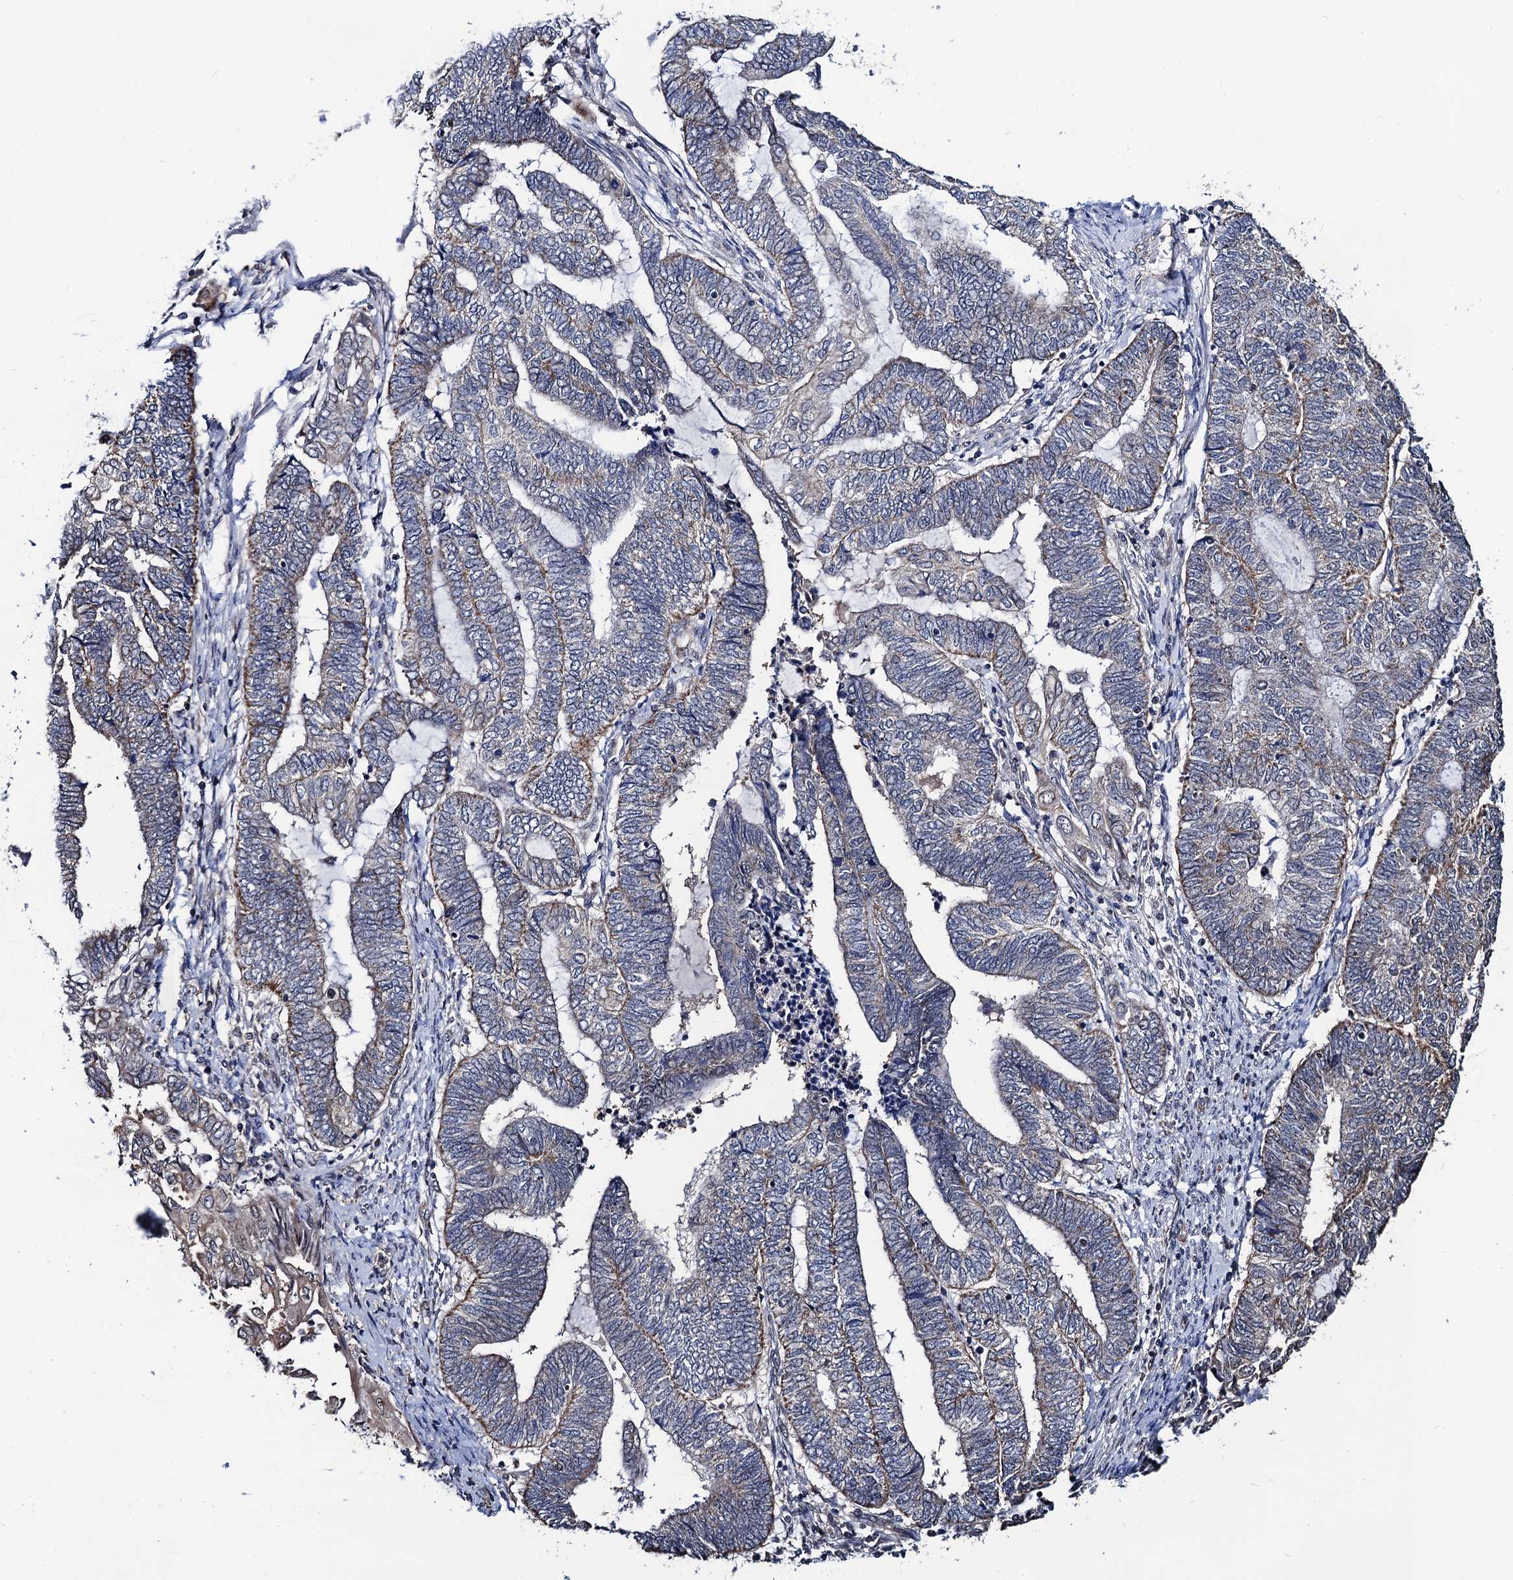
{"staining": {"intensity": "weak", "quantity": "25%-75%", "location": "cytoplasmic/membranous"}, "tissue": "endometrial cancer", "cell_type": "Tumor cells", "image_type": "cancer", "snomed": [{"axis": "morphology", "description": "Adenocarcinoma, NOS"}, {"axis": "topography", "description": "Uterus"}, {"axis": "topography", "description": "Endometrium"}], "caption": "Human endometrial cancer stained for a protein (brown) demonstrates weak cytoplasmic/membranous positive positivity in about 25%-75% of tumor cells.", "gene": "PTCD3", "patient": {"sex": "female", "age": 70}}